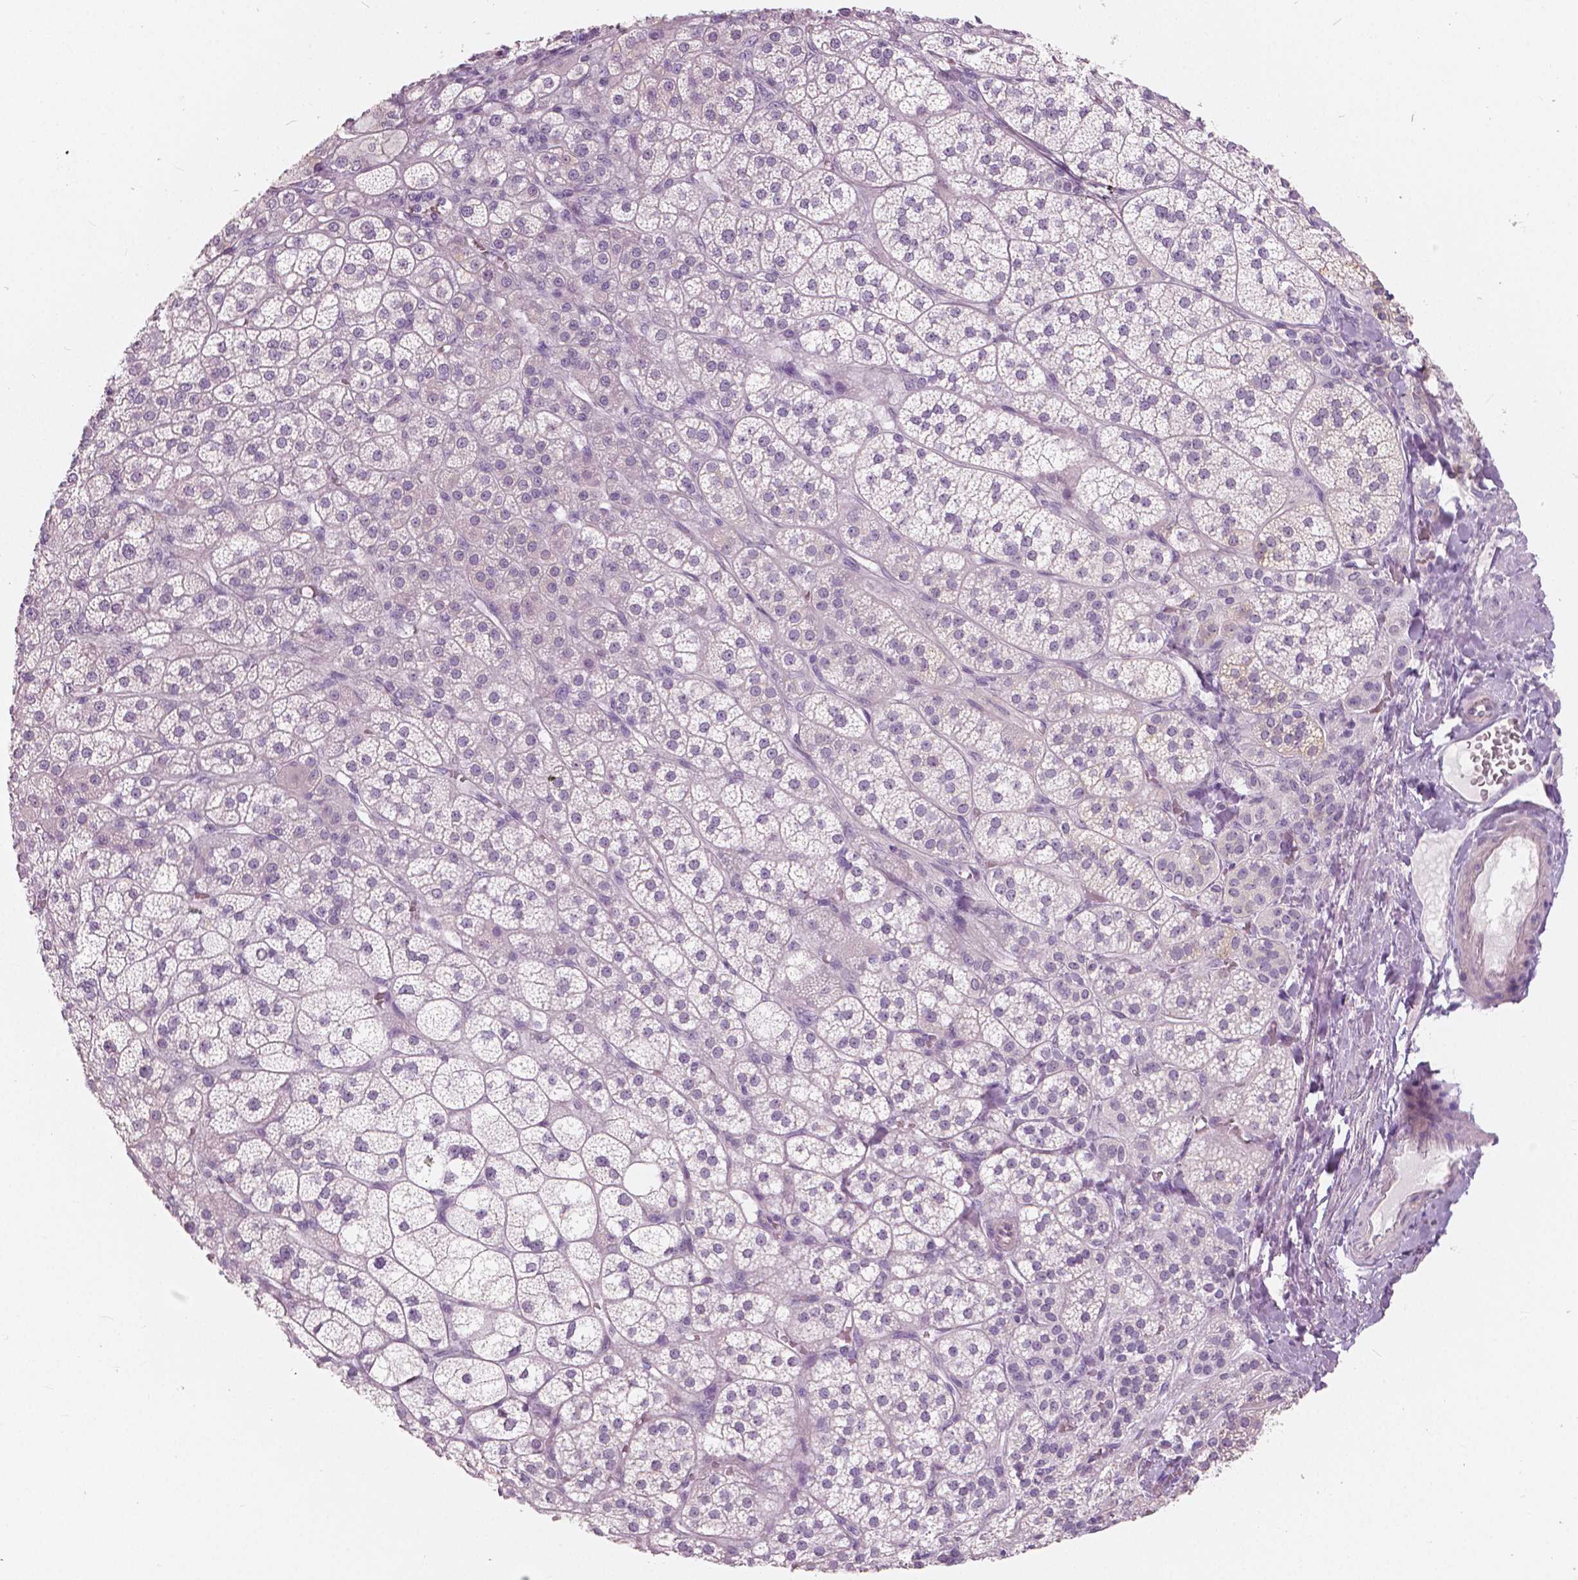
{"staining": {"intensity": "negative", "quantity": "none", "location": "none"}, "tissue": "adrenal gland", "cell_type": "Glandular cells", "image_type": "normal", "snomed": [{"axis": "morphology", "description": "Normal tissue, NOS"}, {"axis": "topography", "description": "Adrenal gland"}], "caption": "High magnification brightfield microscopy of benign adrenal gland stained with DAB (3,3'-diaminobenzidine) (brown) and counterstained with hematoxylin (blue): glandular cells show no significant positivity. (DAB immunohistochemistry visualized using brightfield microscopy, high magnification).", "gene": "A4GNT", "patient": {"sex": "female", "age": 60}}